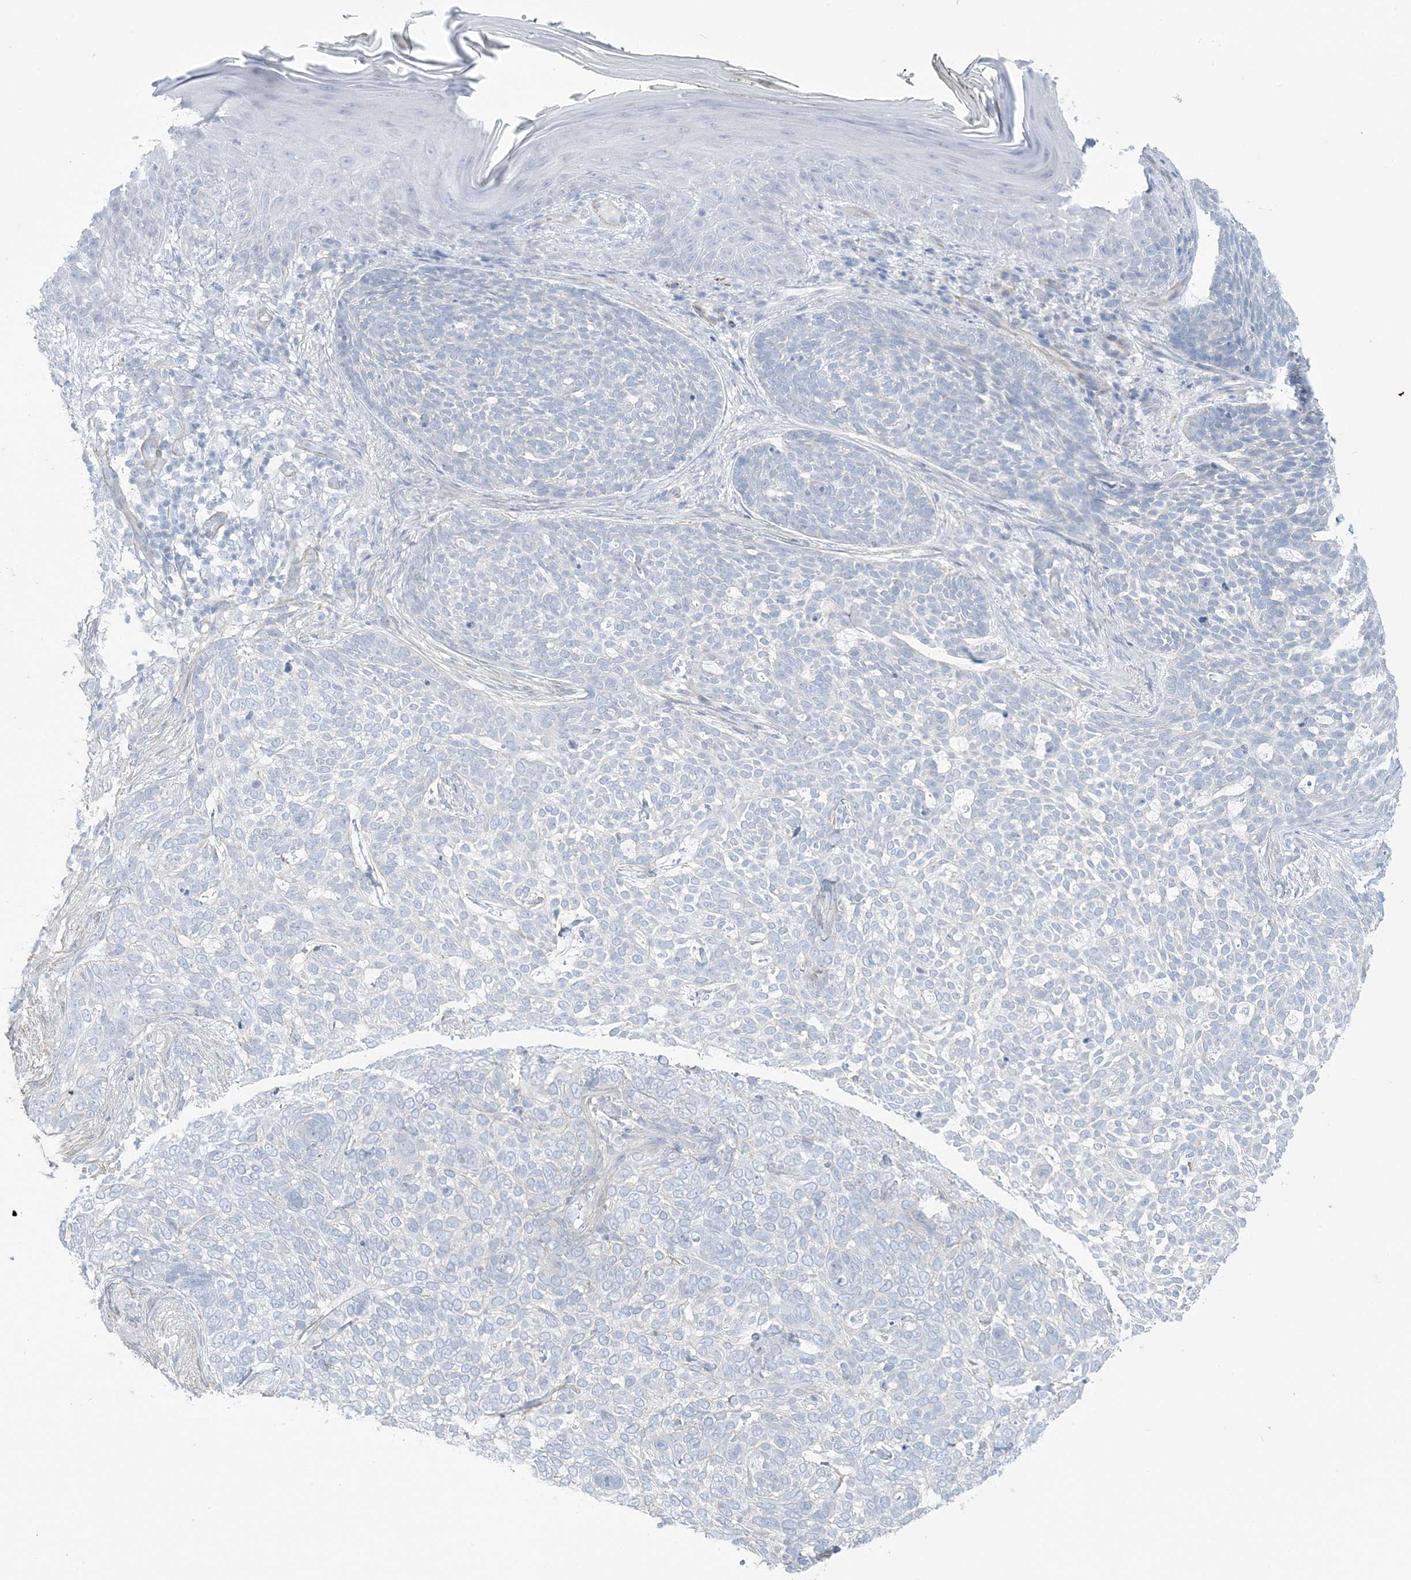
{"staining": {"intensity": "negative", "quantity": "none", "location": "none"}, "tissue": "skin cancer", "cell_type": "Tumor cells", "image_type": "cancer", "snomed": [{"axis": "morphology", "description": "Basal cell carcinoma"}, {"axis": "topography", "description": "Skin"}], "caption": "Tumor cells show no significant staining in skin cancer (basal cell carcinoma).", "gene": "AGXT", "patient": {"sex": "female", "age": 64}}